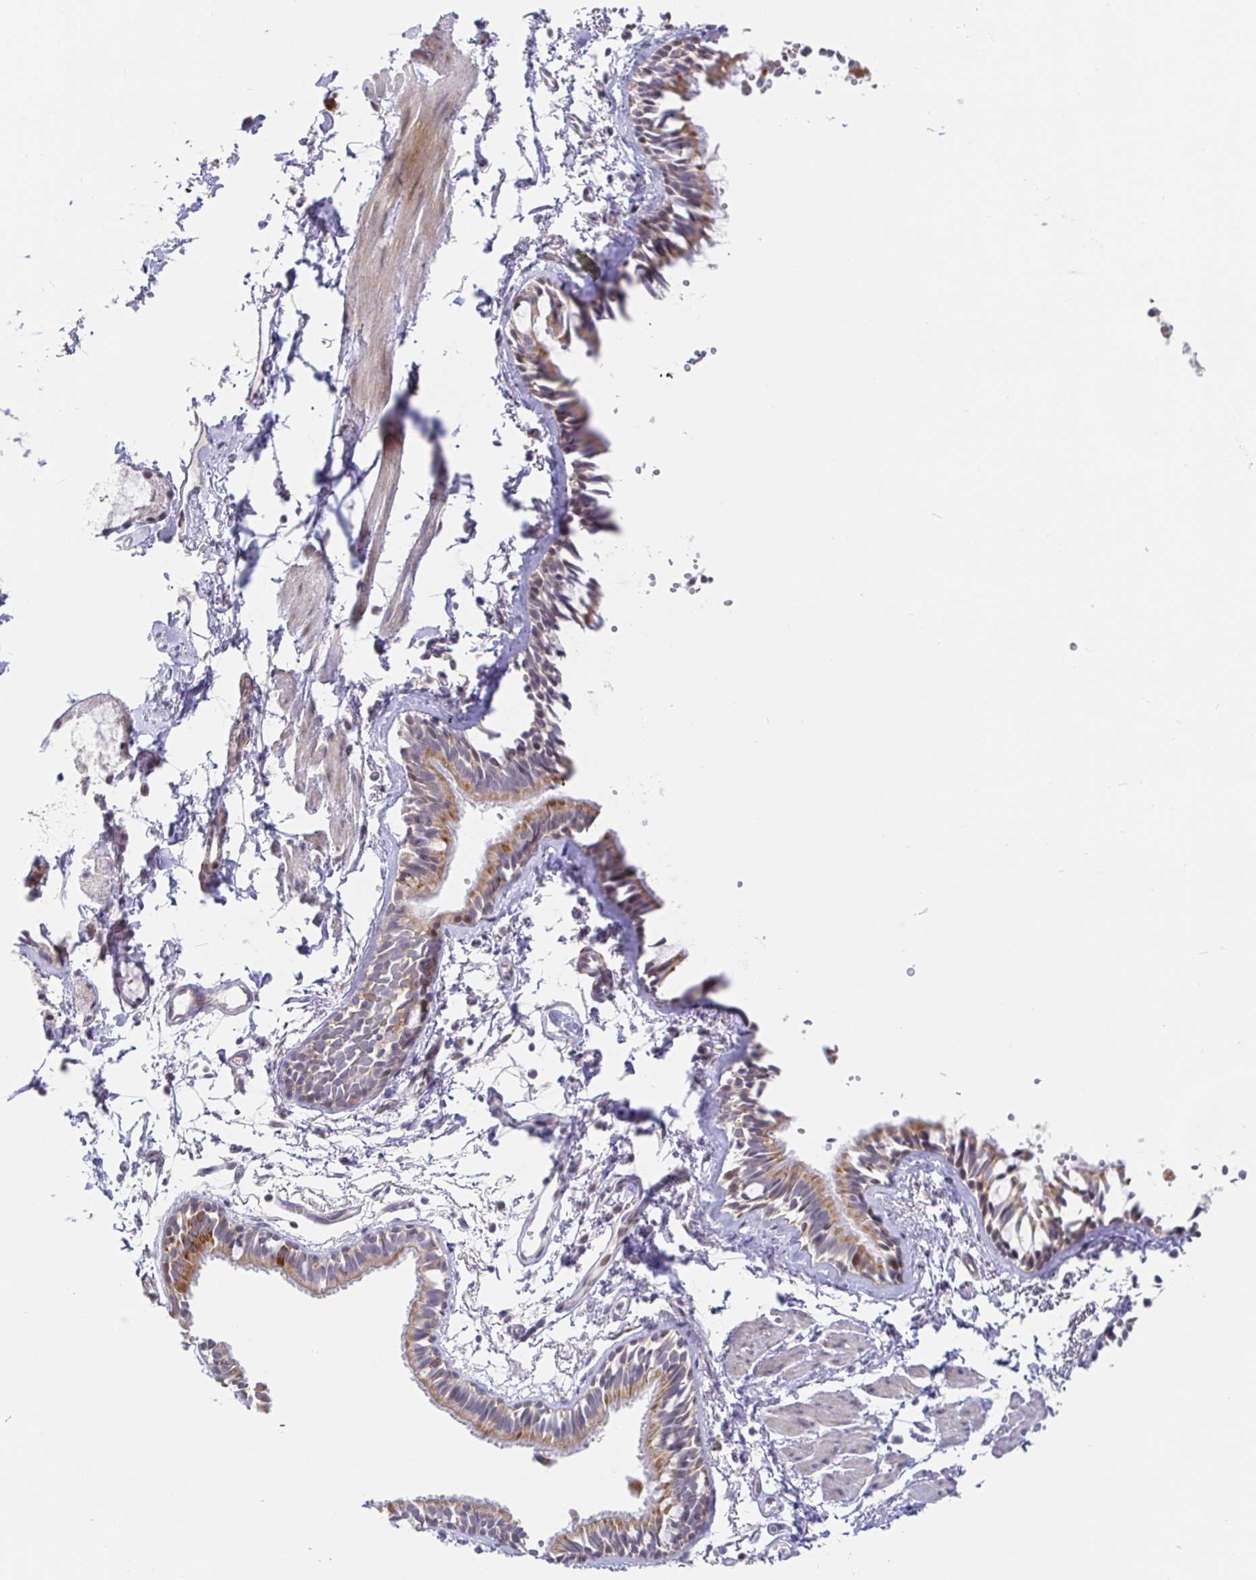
{"staining": {"intensity": "moderate", "quantity": ">75%", "location": "cytoplasmic/membranous"}, "tissue": "bronchus", "cell_type": "Respiratory epithelial cells", "image_type": "normal", "snomed": [{"axis": "morphology", "description": "Normal tissue, NOS"}, {"axis": "topography", "description": "Bronchus"}], "caption": "Bronchus stained for a protein (brown) demonstrates moderate cytoplasmic/membranous positive positivity in about >75% of respiratory epithelial cells.", "gene": "CIT", "patient": {"sex": "female", "age": 59}}